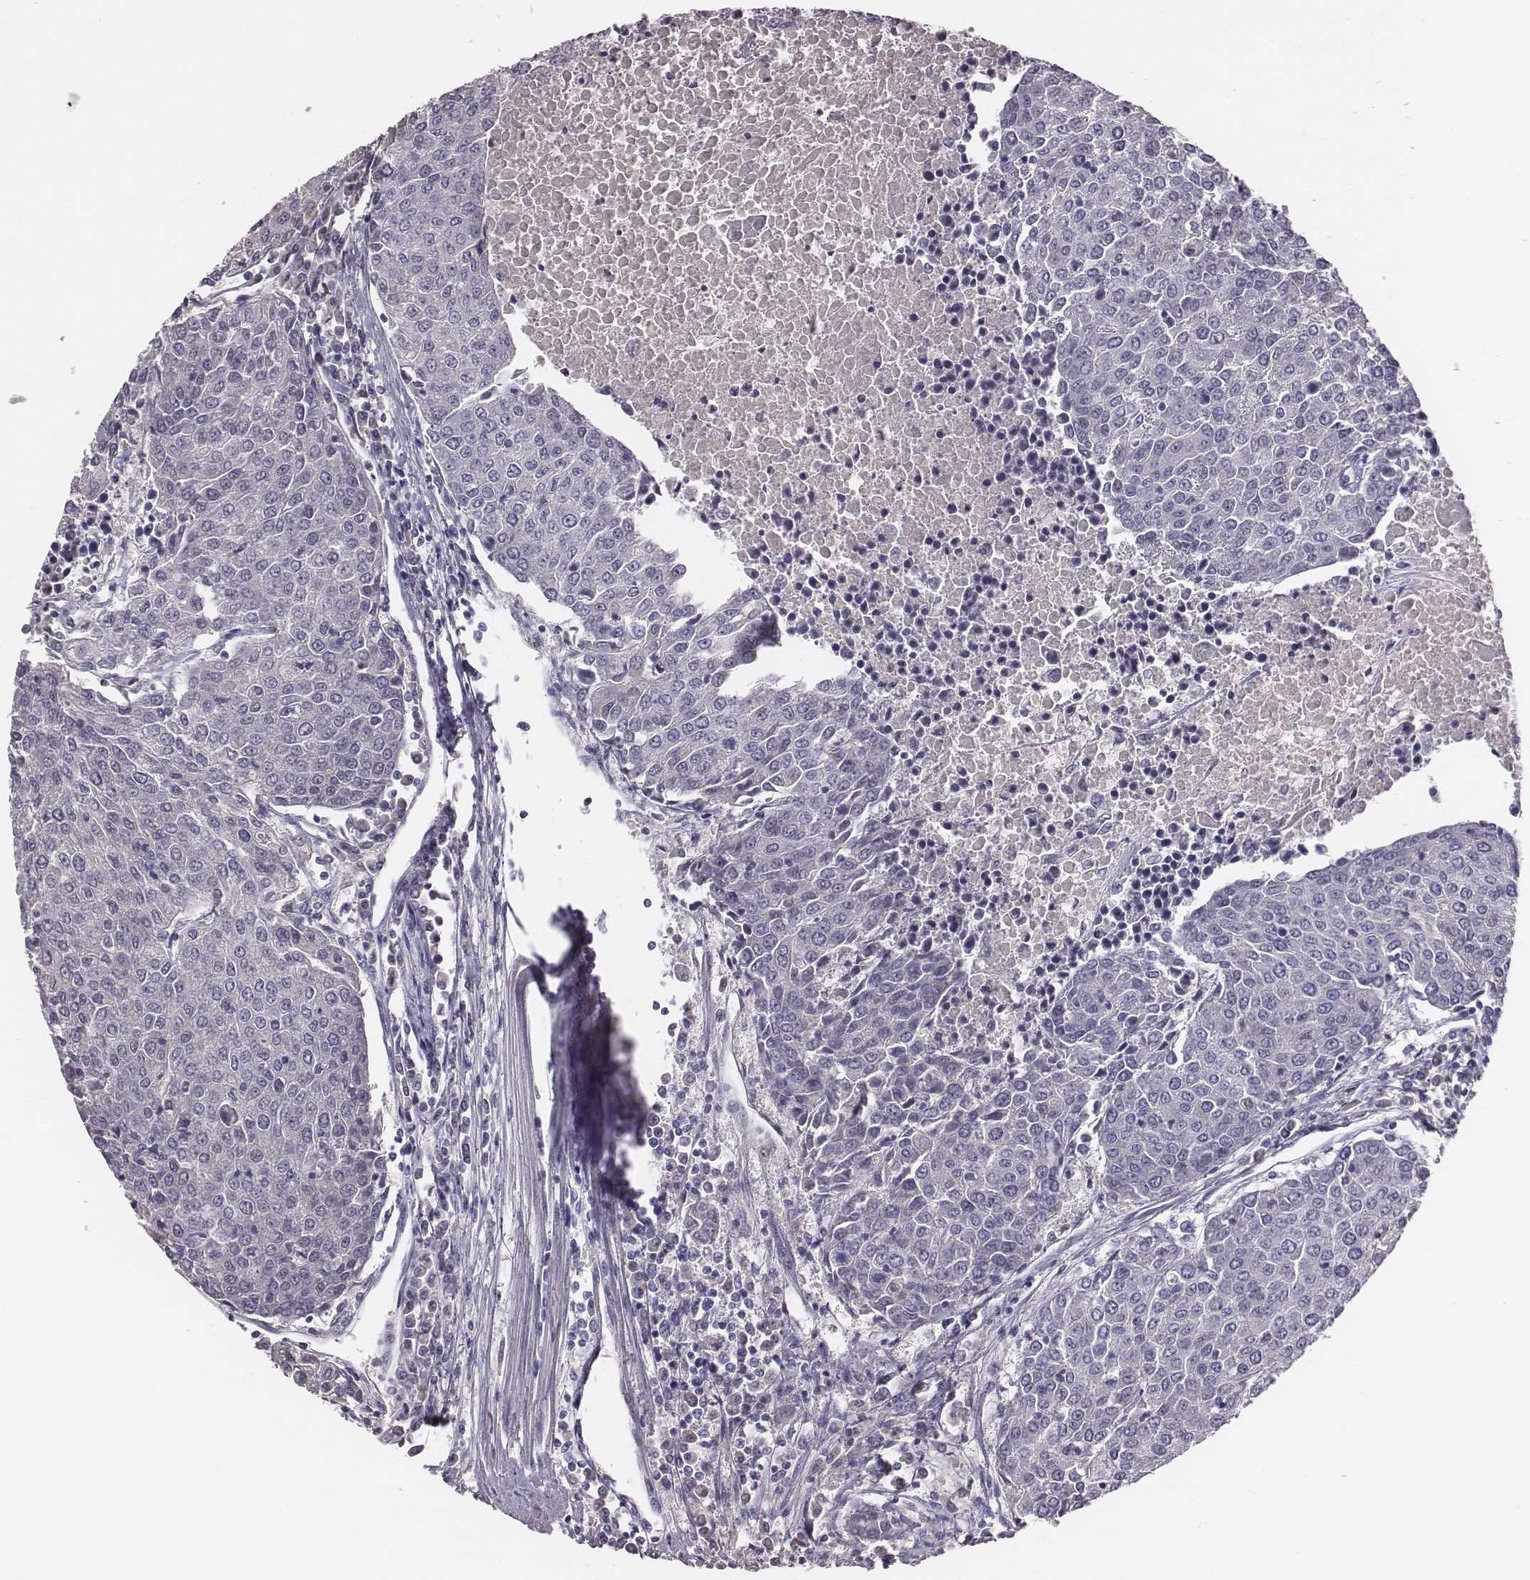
{"staining": {"intensity": "negative", "quantity": "none", "location": "none"}, "tissue": "urothelial cancer", "cell_type": "Tumor cells", "image_type": "cancer", "snomed": [{"axis": "morphology", "description": "Urothelial carcinoma, High grade"}, {"axis": "topography", "description": "Urinary bladder"}], "caption": "Tumor cells show no significant expression in urothelial carcinoma (high-grade).", "gene": "EN1", "patient": {"sex": "female", "age": 85}}